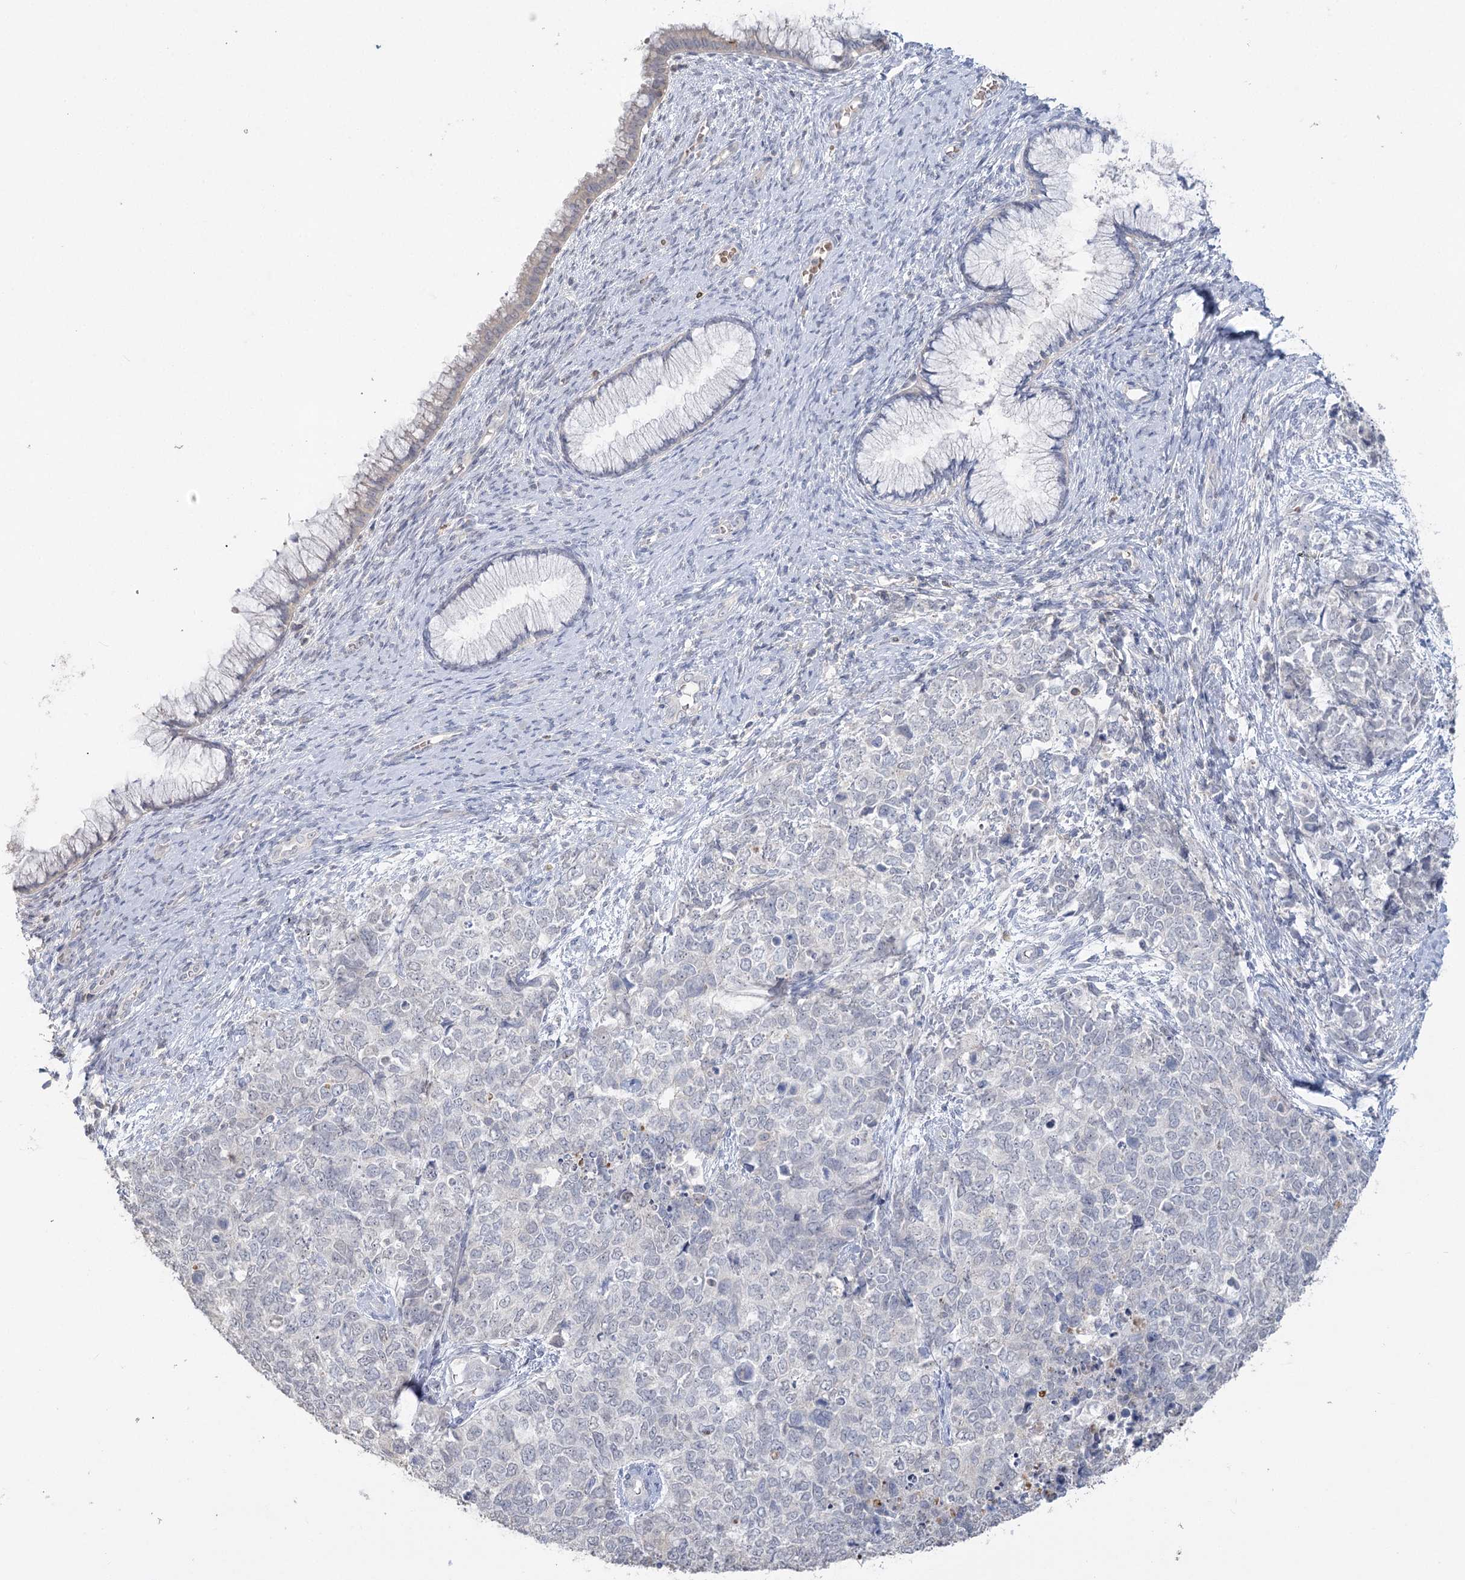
{"staining": {"intensity": "negative", "quantity": "none", "location": "none"}, "tissue": "cervical cancer", "cell_type": "Tumor cells", "image_type": "cancer", "snomed": [{"axis": "morphology", "description": "Squamous cell carcinoma, NOS"}, {"axis": "topography", "description": "Cervix"}], "caption": "There is no significant expression in tumor cells of cervical cancer.", "gene": "TRAF3IP1", "patient": {"sex": "female", "age": 63}}